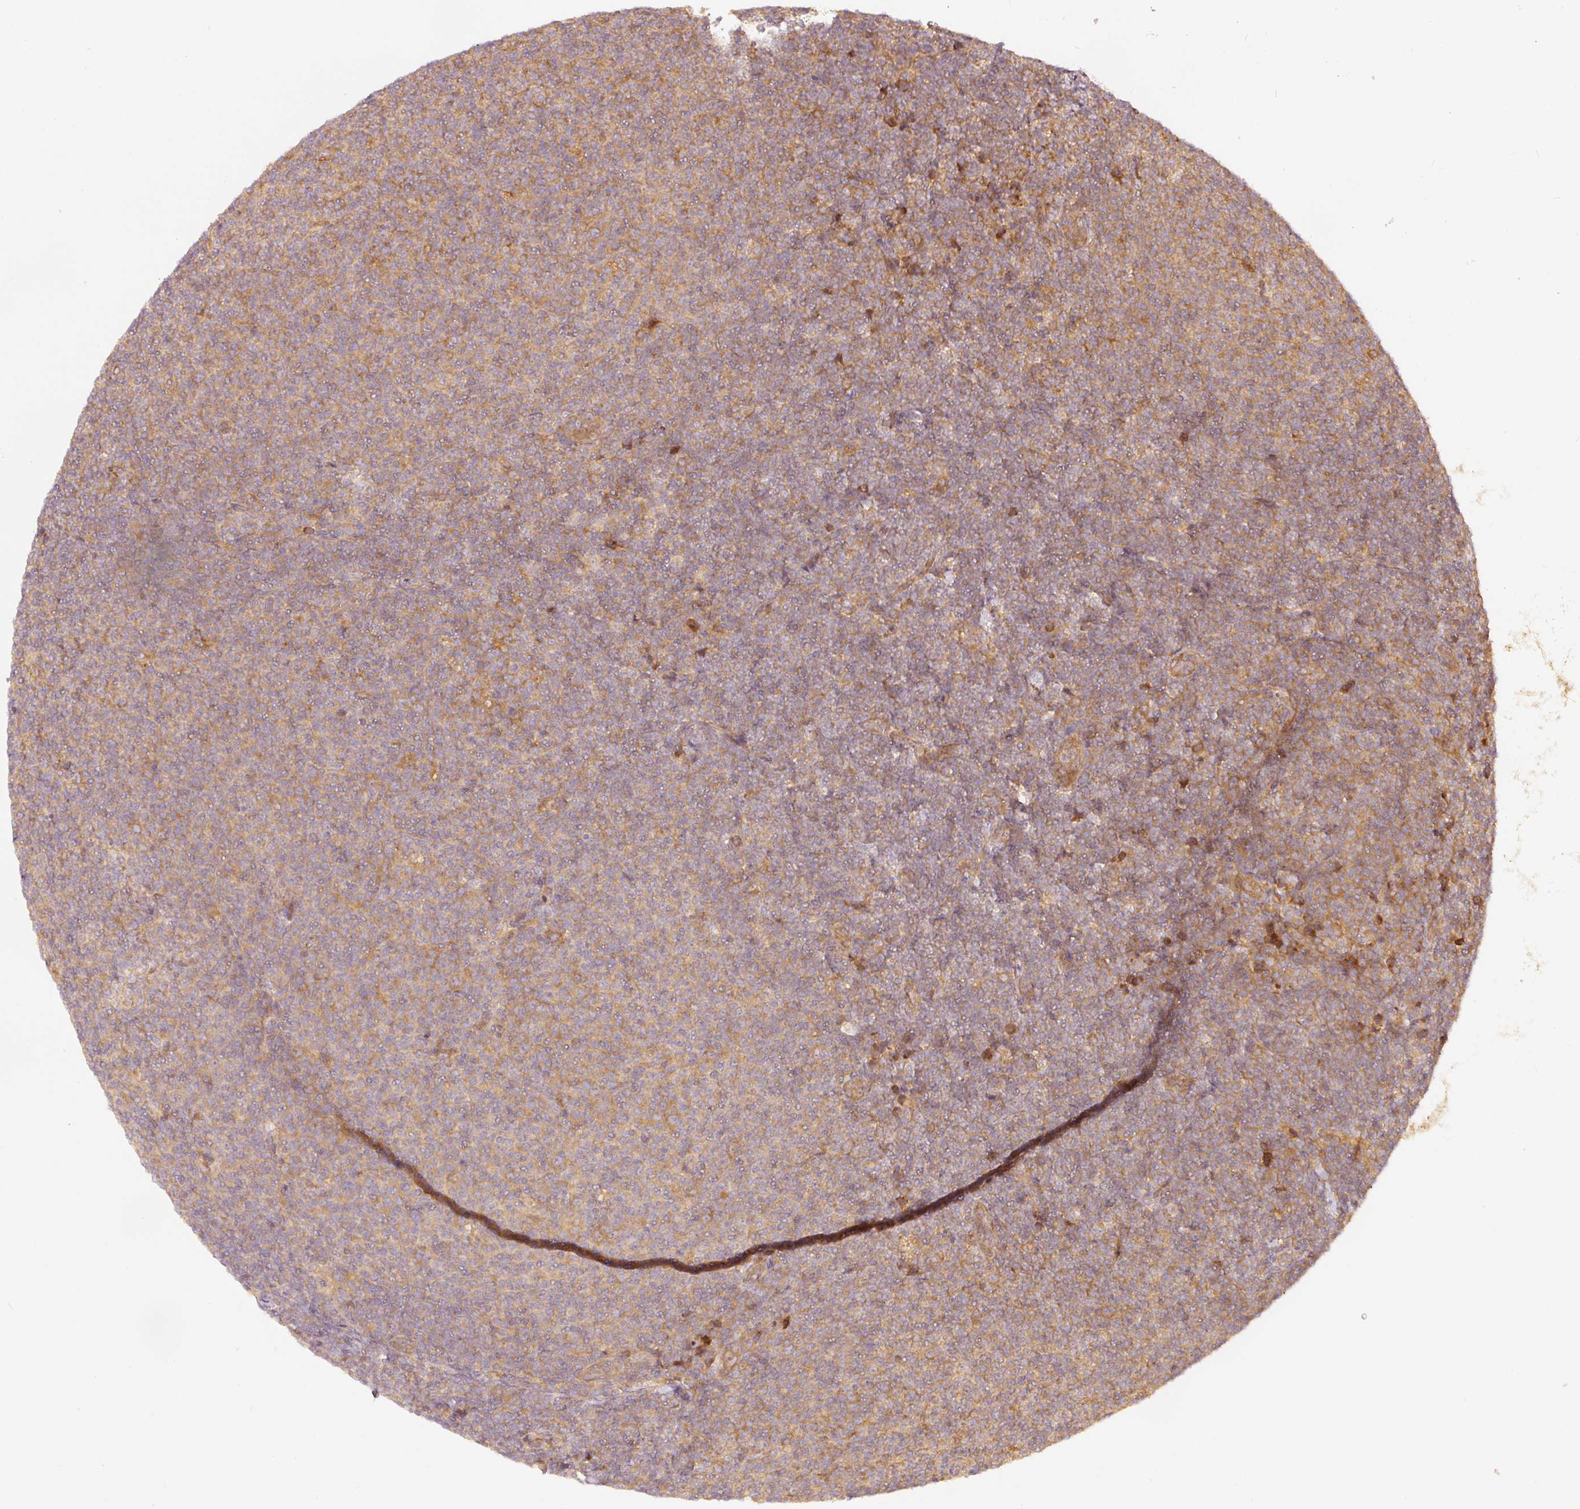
{"staining": {"intensity": "weak", "quantity": "25%-75%", "location": "cytoplasmic/membranous"}, "tissue": "lymphoma", "cell_type": "Tumor cells", "image_type": "cancer", "snomed": [{"axis": "morphology", "description": "Malignant lymphoma, non-Hodgkin's type, Low grade"}, {"axis": "topography", "description": "Lymph node"}], "caption": "A photomicrograph of malignant lymphoma, non-Hodgkin's type (low-grade) stained for a protein displays weak cytoplasmic/membranous brown staining in tumor cells.", "gene": "EIF3B", "patient": {"sex": "male", "age": 66}}